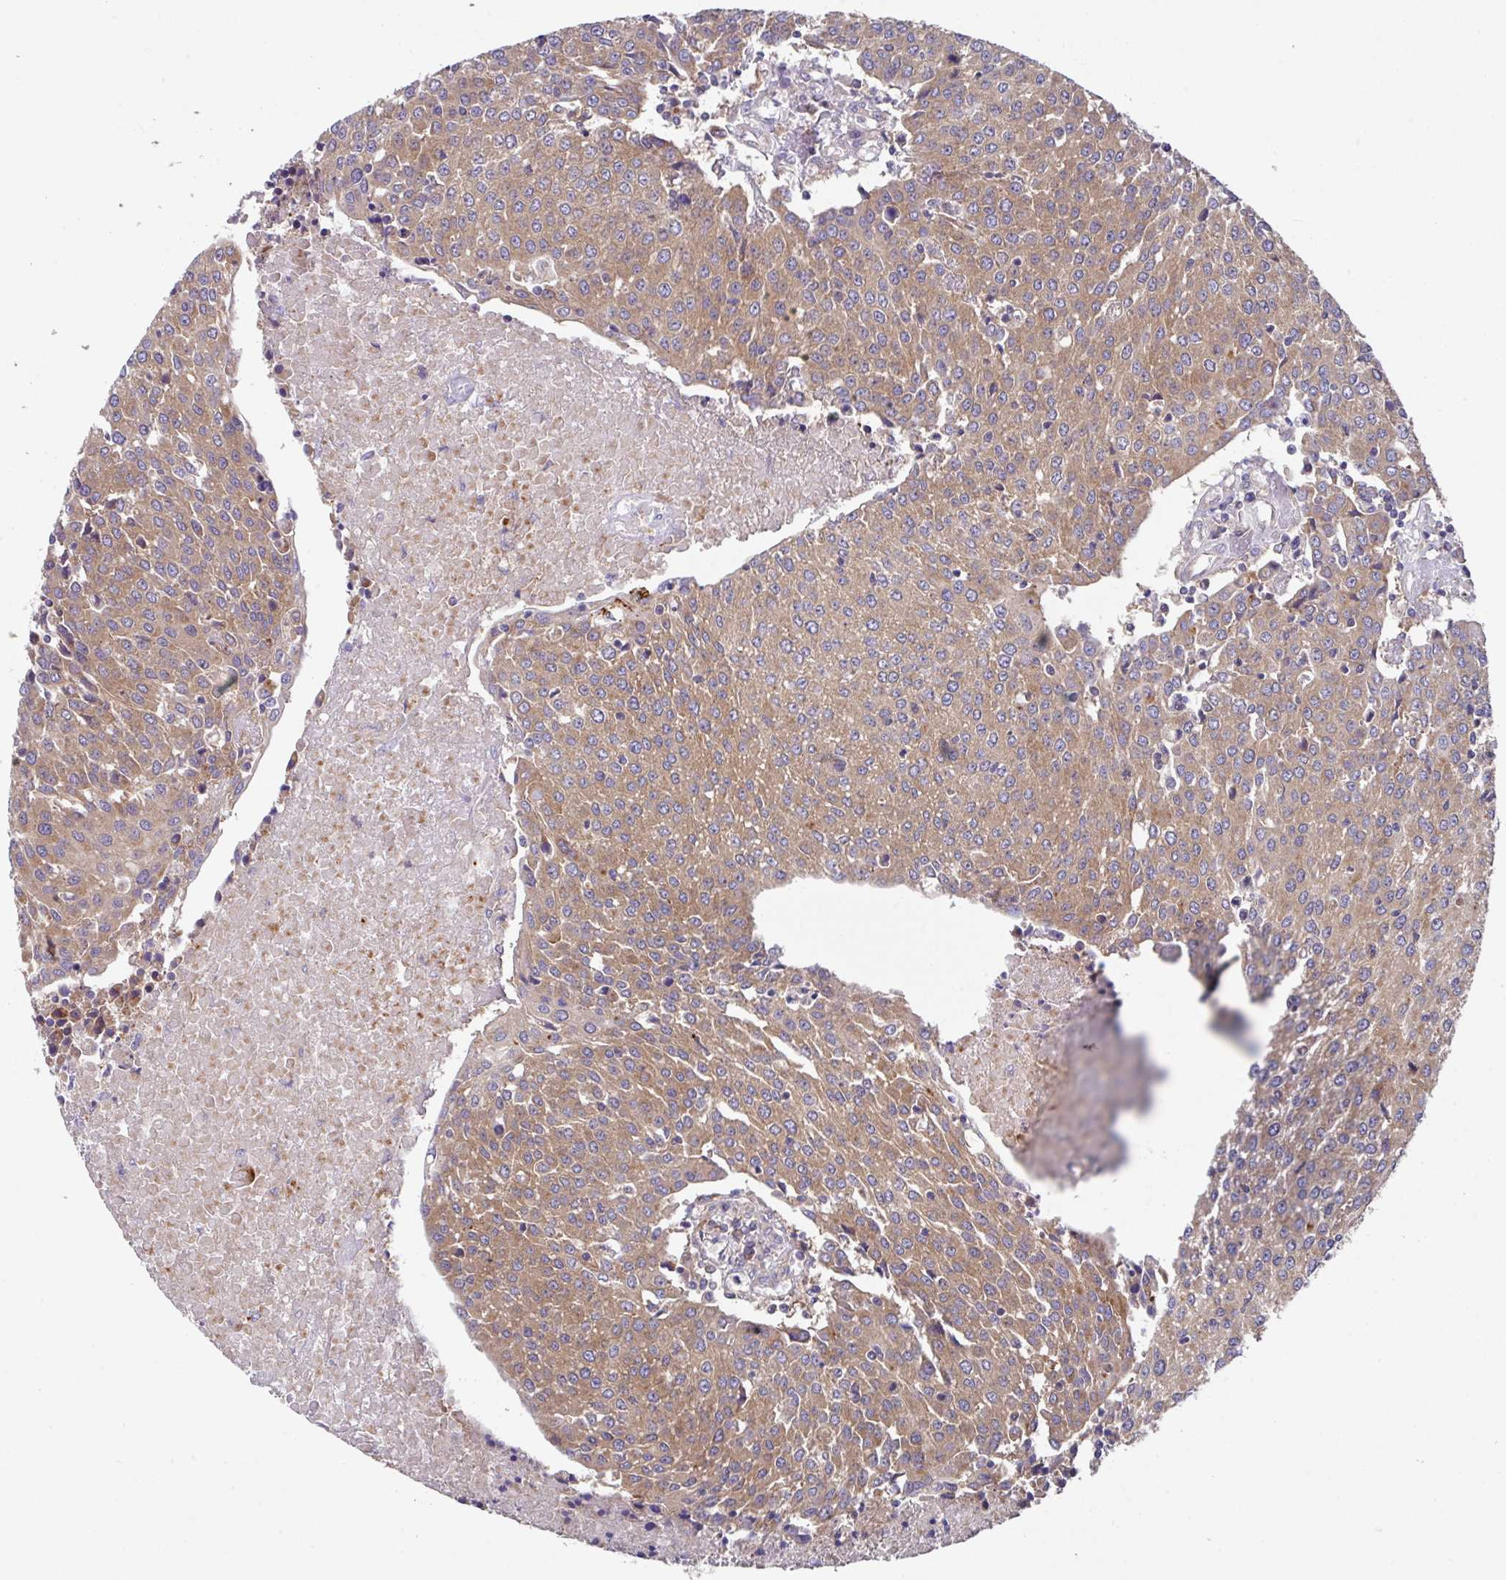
{"staining": {"intensity": "moderate", "quantity": ">75%", "location": "cytoplasmic/membranous"}, "tissue": "urothelial cancer", "cell_type": "Tumor cells", "image_type": "cancer", "snomed": [{"axis": "morphology", "description": "Urothelial carcinoma, High grade"}, {"axis": "topography", "description": "Urinary bladder"}], "caption": "Urothelial cancer tissue shows moderate cytoplasmic/membranous expression in approximately >75% of tumor cells, visualized by immunohistochemistry.", "gene": "EIF4B", "patient": {"sex": "female", "age": 85}}